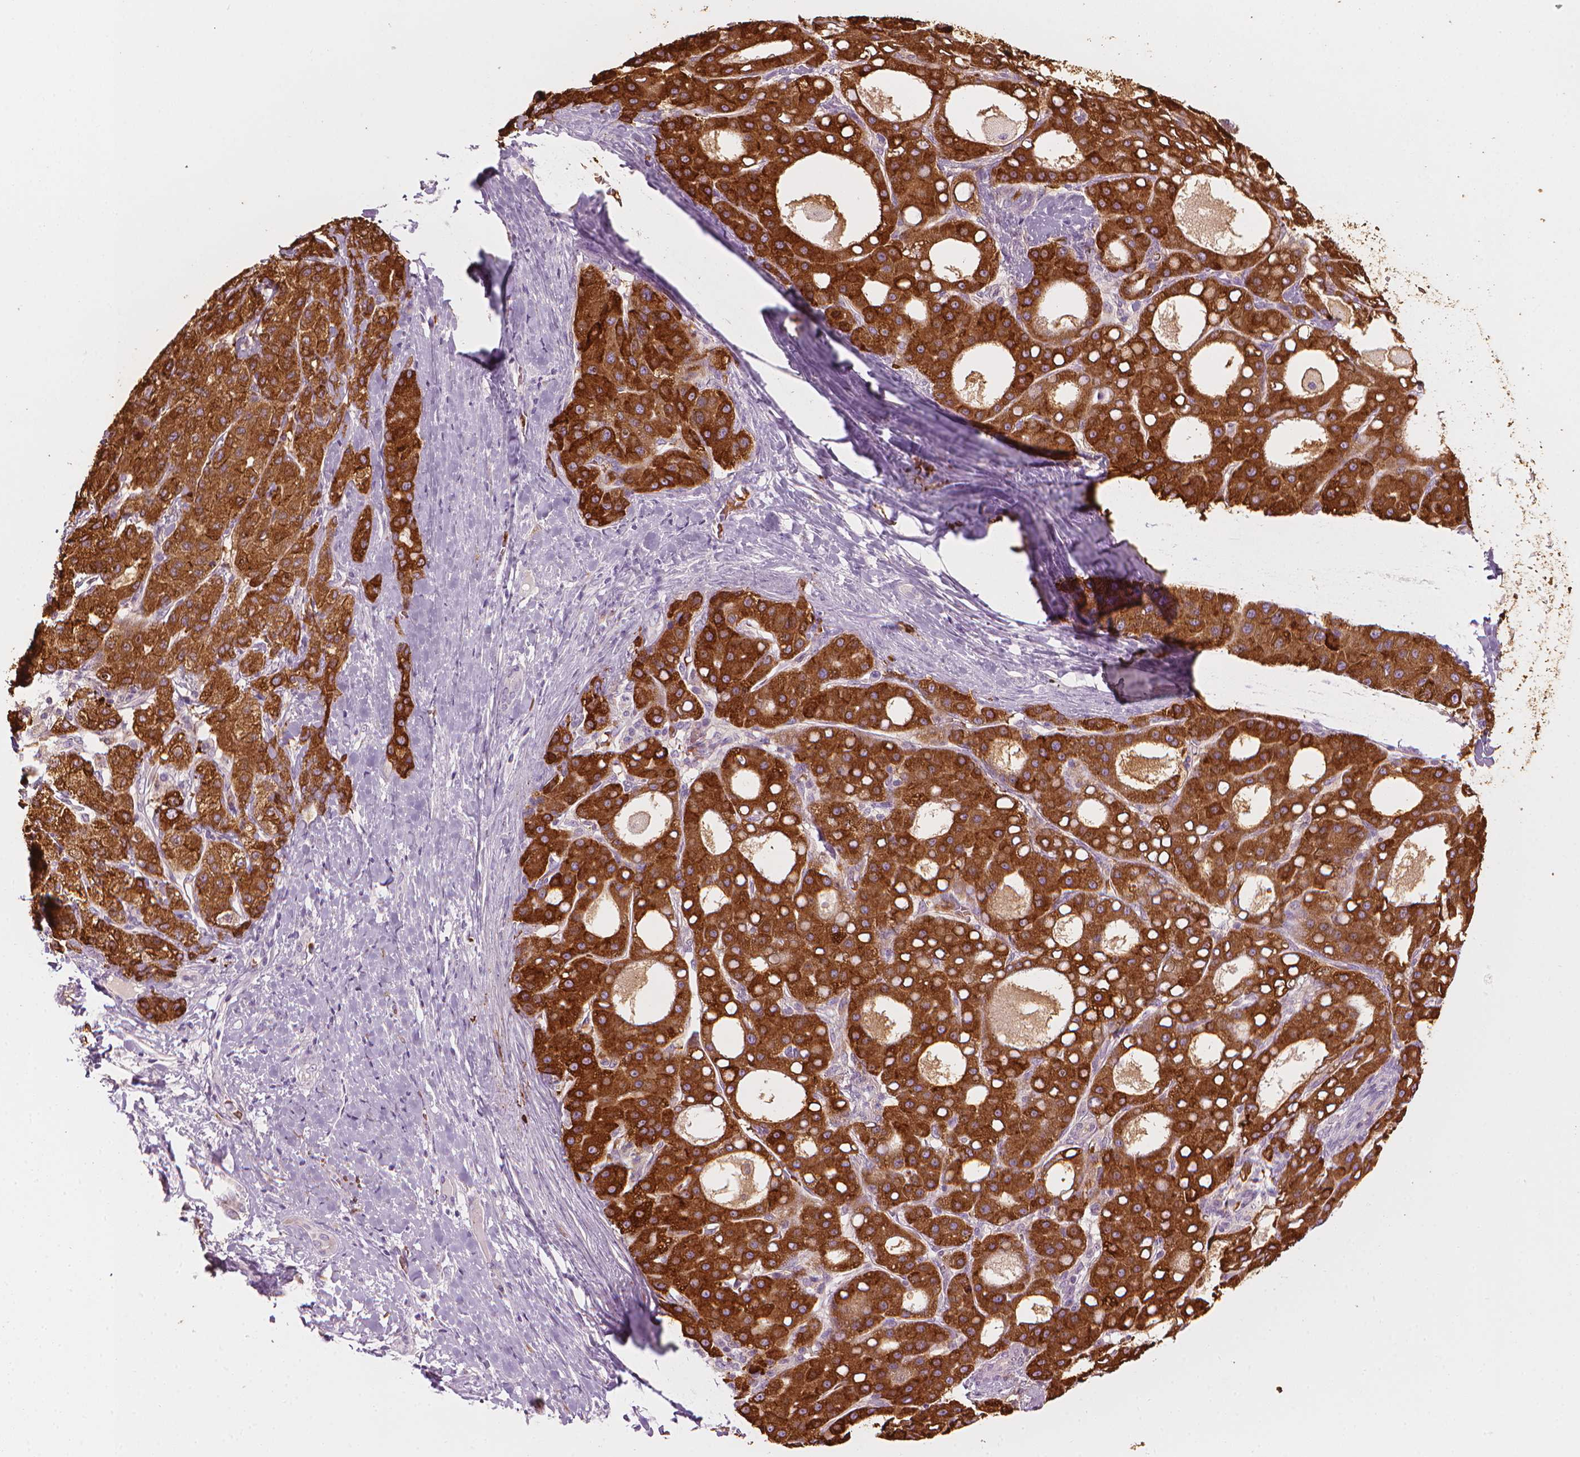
{"staining": {"intensity": "strong", "quantity": ">75%", "location": "cytoplasmic/membranous"}, "tissue": "liver cancer", "cell_type": "Tumor cells", "image_type": "cancer", "snomed": [{"axis": "morphology", "description": "Carcinoma, Hepatocellular, NOS"}, {"axis": "topography", "description": "Liver"}], "caption": "Liver cancer (hepatocellular carcinoma) tissue demonstrates strong cytoplasmic/membranous staining in approximately >75% of tumor cells", "gene": "CES1", "patient": {"sex": "male", "age": 65}}